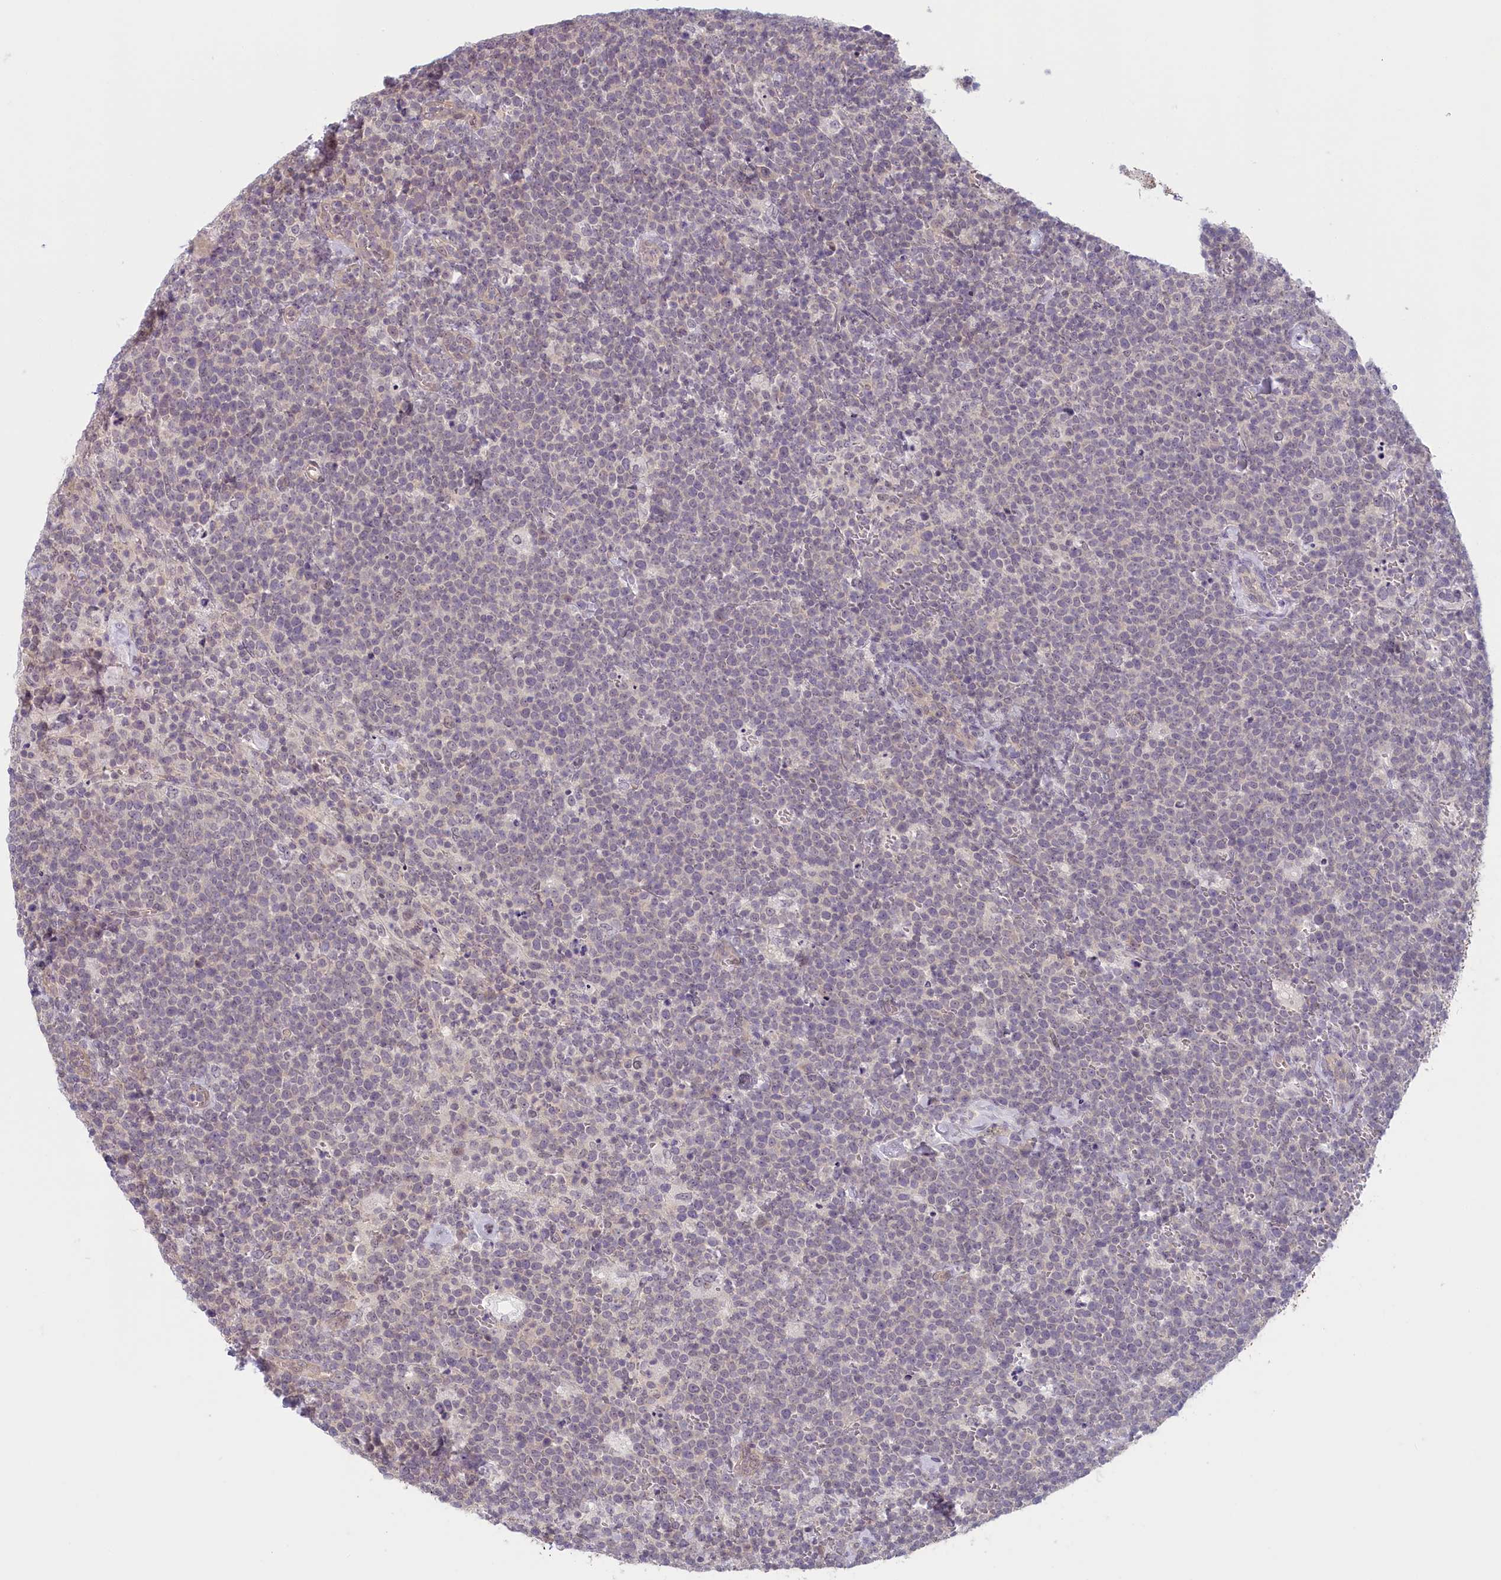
{"staining": {"intensity": "weak", "quantity": "<25%", "location": "nuclear"}, "tissue": "lymphoma", "cell_type": "Tumor cells", "image_type": "cancer", "snomed": [{"axis": "morphology", "description": "Malignant lymphoma, non-Hodgkin's type, High grade"}, {"axis": "topography", "description": "Lymph node"}], "caption": "Photomicrograph shows no protein staining in tumor cells of high-grade malignant lymphoma, non-Hodgkin's type tissue.", "gene": "C19orf44", "patient": {"sex": "male", "age": 61}}